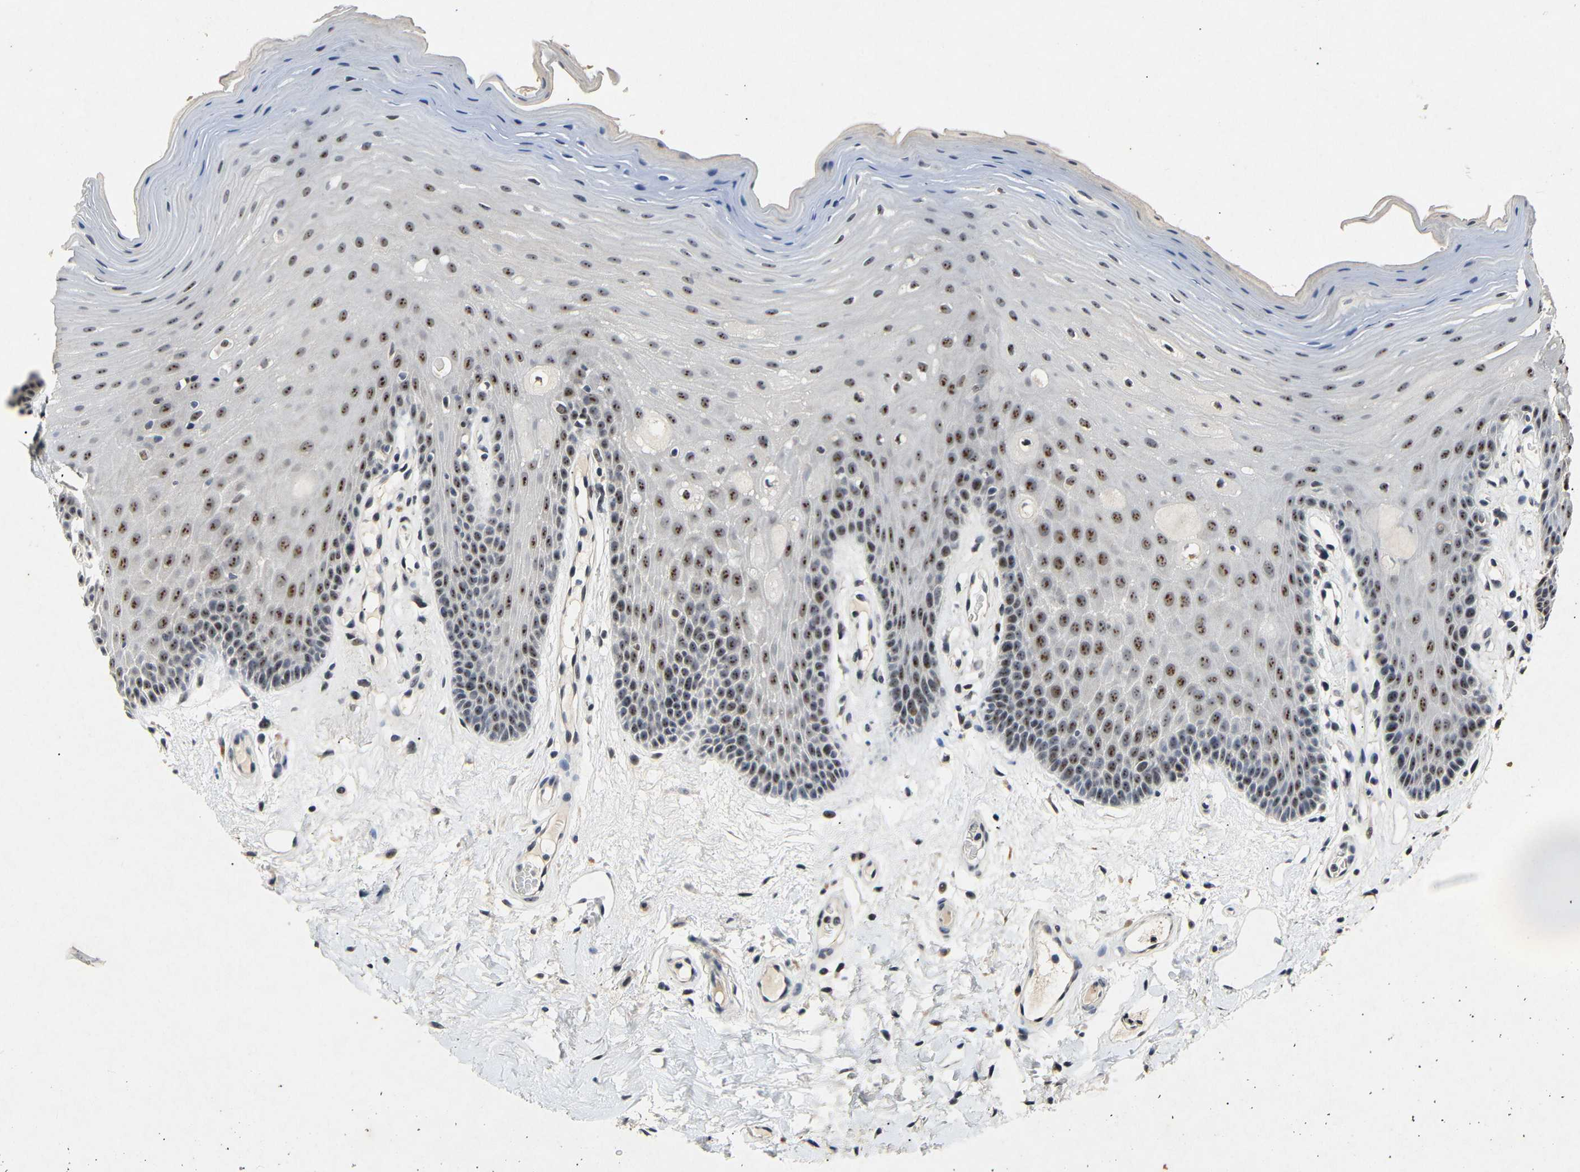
{"staining": {"intensity": "strong", "quantity": ">75%", "location": "nuclear"}, "tissue": "oral mucosa", "cell_type": "Squamous epithelial cells", "image_type": "normal", "snomed": [{"axis": "morphology", "description": "Normal tissue, NOS"}, {"axis": "morphology", "description": "Squamous cell carcinoma, NOS"}, {"axis": "topography", "description": "Skeletal muscle"}, {"axis": "topography", "description": "Adipose tissue"}, {"axis": "topography", "description": "Vascular tissue"}, {"axis": "topography", "description": "Oral tissue"}, {"axis": "topography", "description": "Peripheral nerve tissue"}, {"axis": "topography", "description": "Head-Neck"}], "caption": "Immunohistochemistry image of unremarkable human oral mucosa stained for a protein (brown), which shows high levels of strong nuclear positivity in approximately >75% of squamous epithelial cells.", "gene": "PARN", "patient": {"sex": "male", "age": 71}}